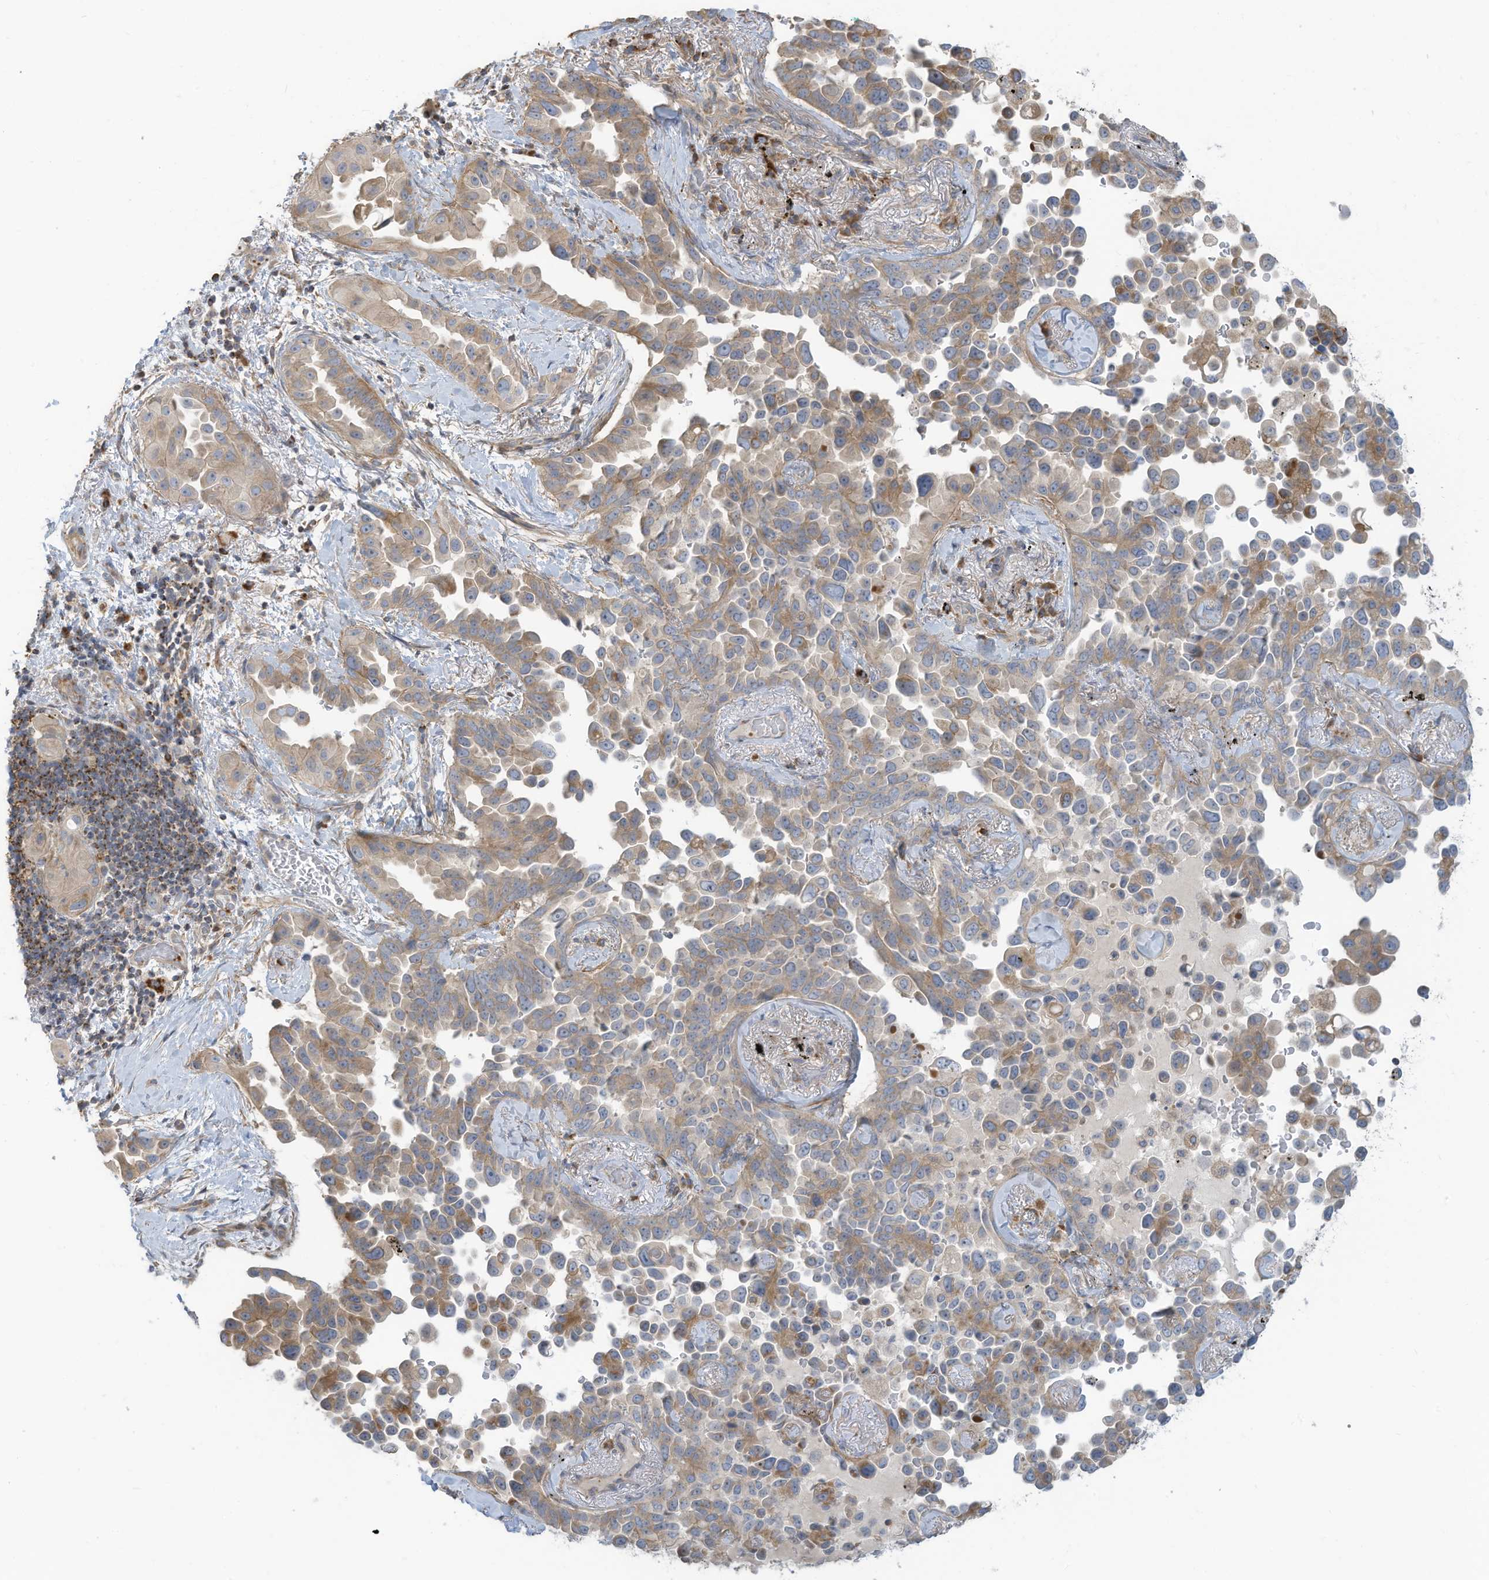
{"staining": {"intensity": "moderate", "quantity": "25%-75%", "location": "cytoplasmic/membranous"}, "tissue": "lung cancer", "cell_type": "Tumor cells", "image_type": "cancer", "snomed": [{"axis": "morphology", "description": "Adenocarcinoma, NOS"}, {"axis": "topography", "description": "Lung"}], "caption": "Moderate cytoplasmic/membranous positivity for a protein is seen in approximately 25%-75% of tumor cells of lung adenocarcinoma using IHC.", "gene": "GTPBP2", "patient": {"sex": "female", "age": 67}}